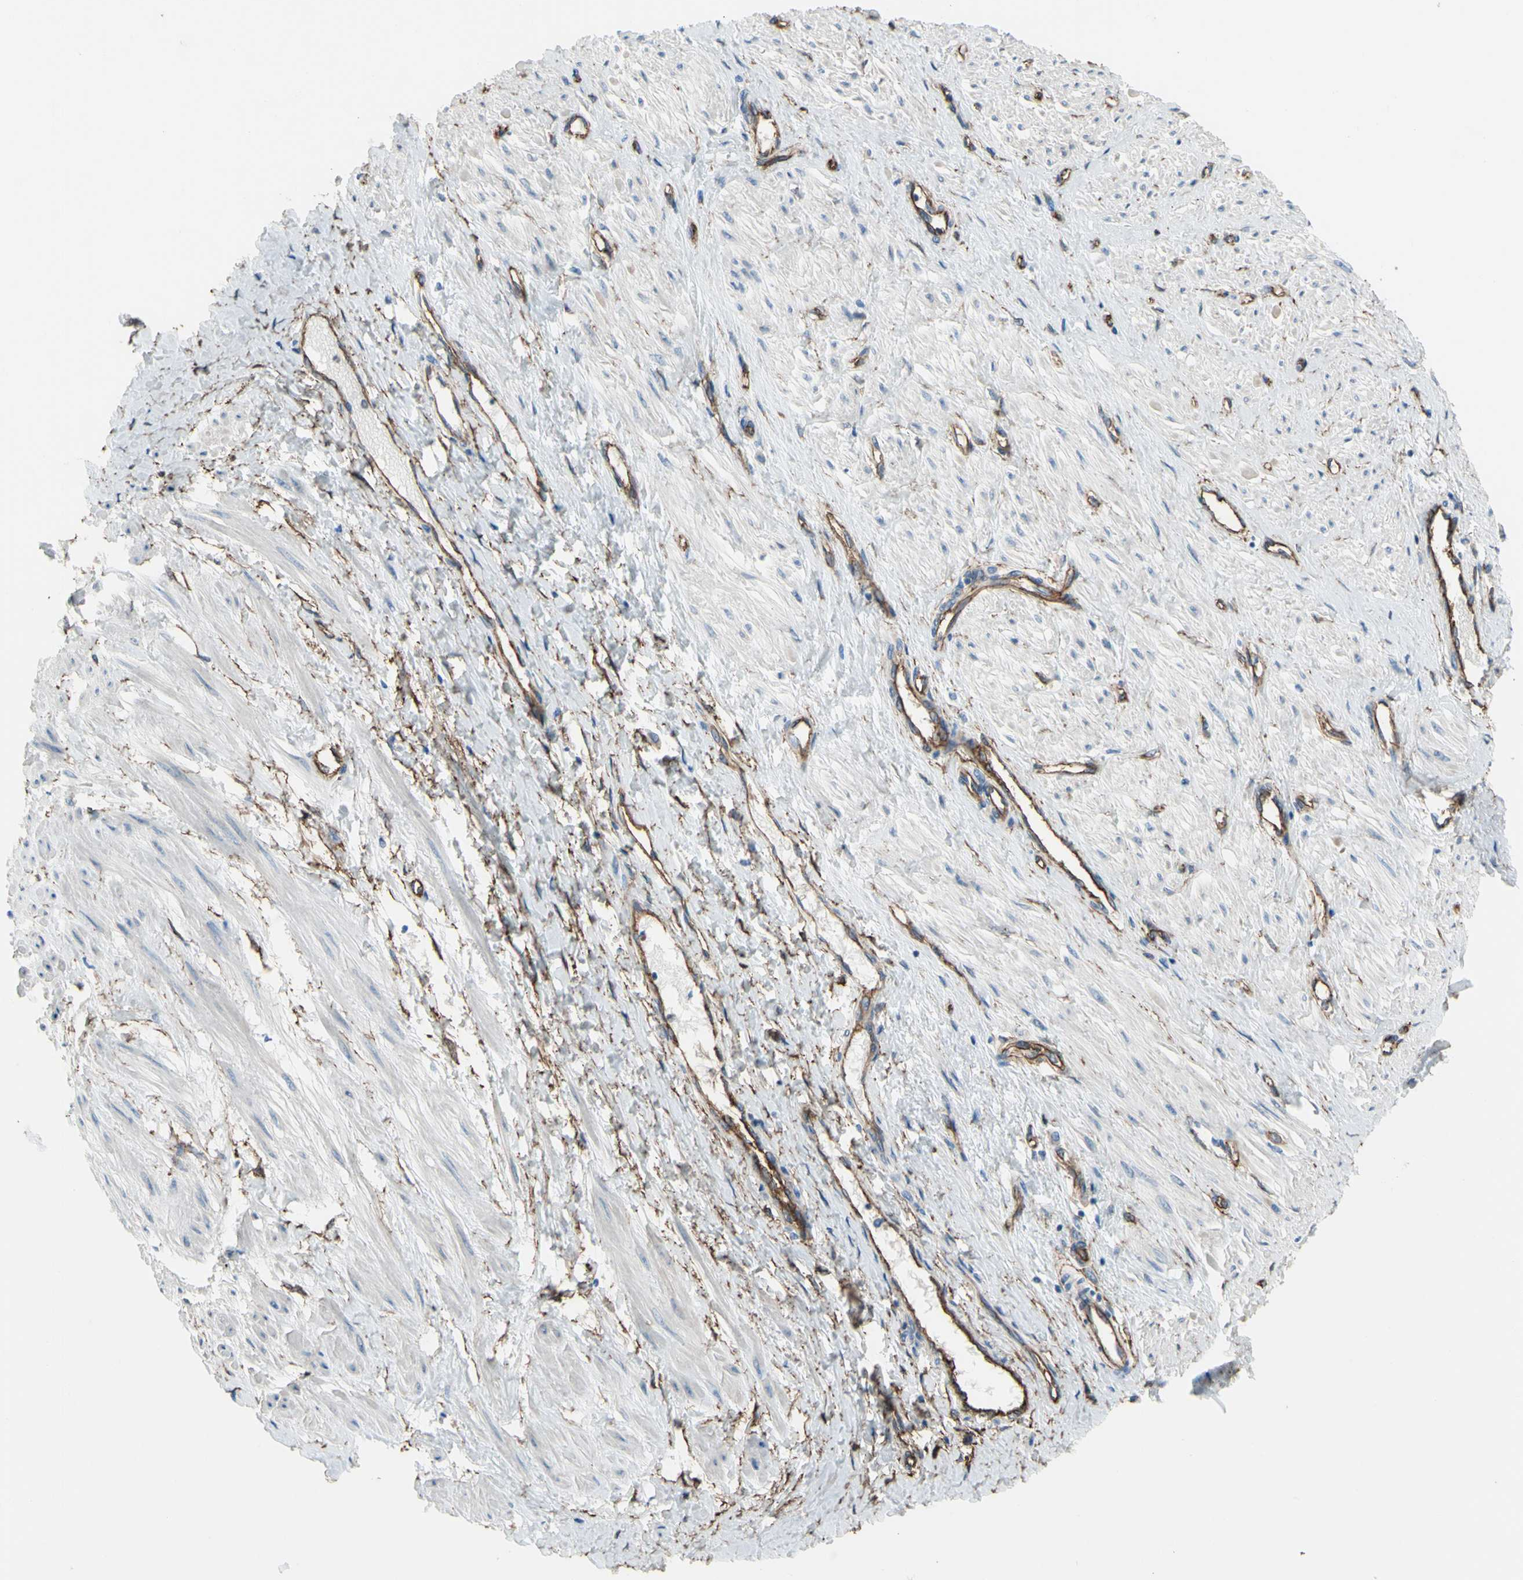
{"staining": {"intensity": "weak", "quantity": ">75%", "location": "cytoplasmic/membranous"}, "tissue": "smooth muscle", "cell_type": "Smooth muscle cells", "image_type": "normal", "snomed": [{"axis": "morphology", "description": "Normal tissue, NOS"}, {"axis": "topography", "description": "Smooth muscle"}, {"axis": "topography", "description": "Uterus"}], "caption": "Immunohistochemical staining of benign smooth muscle shows >75% levels of weak cytoplasmic/membranous protein expression in approximately >75% of smooth muscle cells.", "gene": "TPBG", "patient": {"sex": "female", "age": 39}}